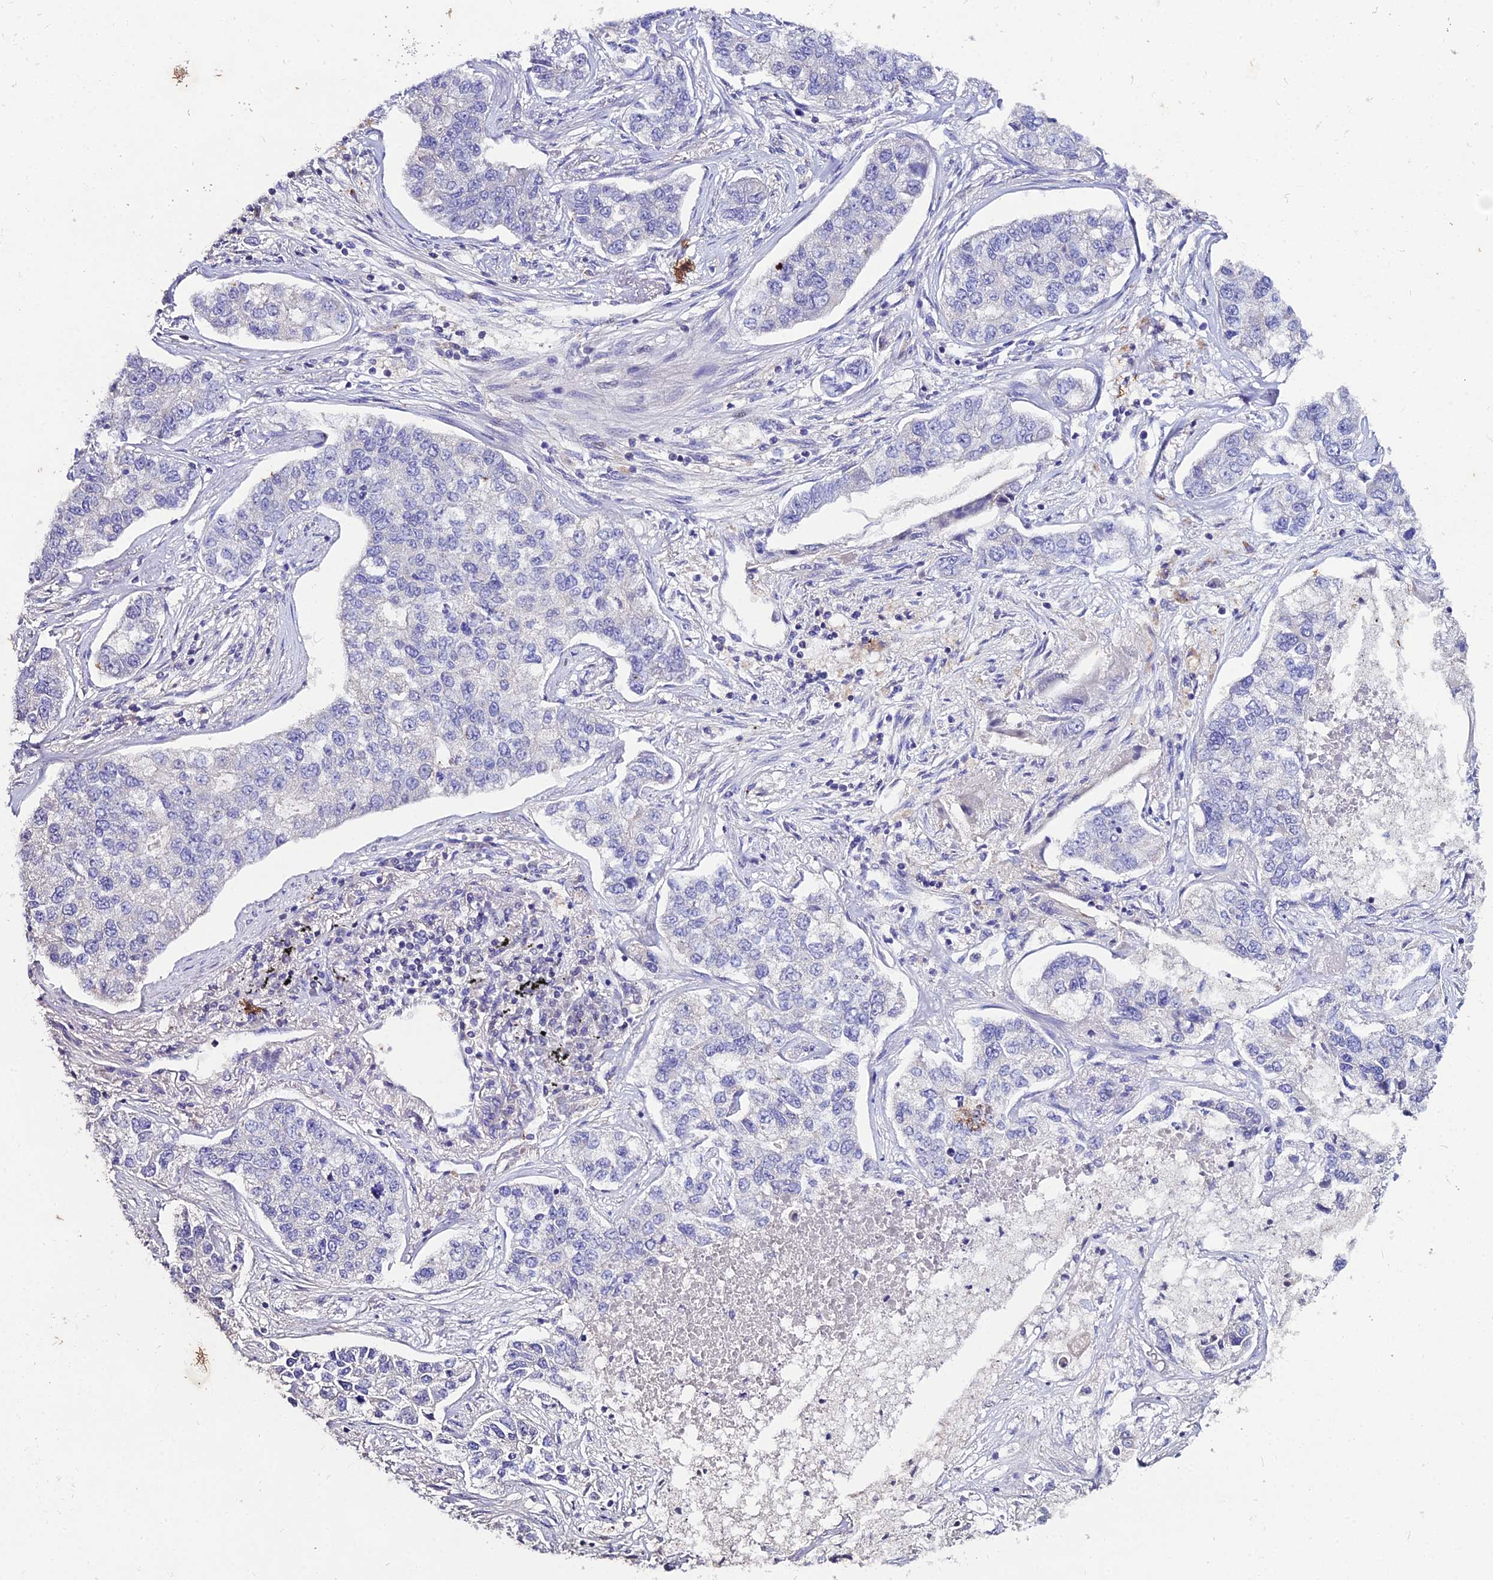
{"staining": {"intensity": "negative", "quantity": "none", "location": "none"}, "tissue": "lung cancer", "cell_type": "Tumor cells", "image_type": "cancer", "snomed": [{"axis": "morphology", "description": "Adenocarcinoma, NOS"}, {"axis": "topography", "description": "Lung"}], "caption": "Immunohistochemistry histopathology image of neoplastic tissue: human adenocarcinoma (lung) stained with DAB (3,3'-diaminobenzidine) exhibits no significant protein expression in tumor cells.", "gene": "LGALS7", "patient": {"sex": "male", "age": 49}}